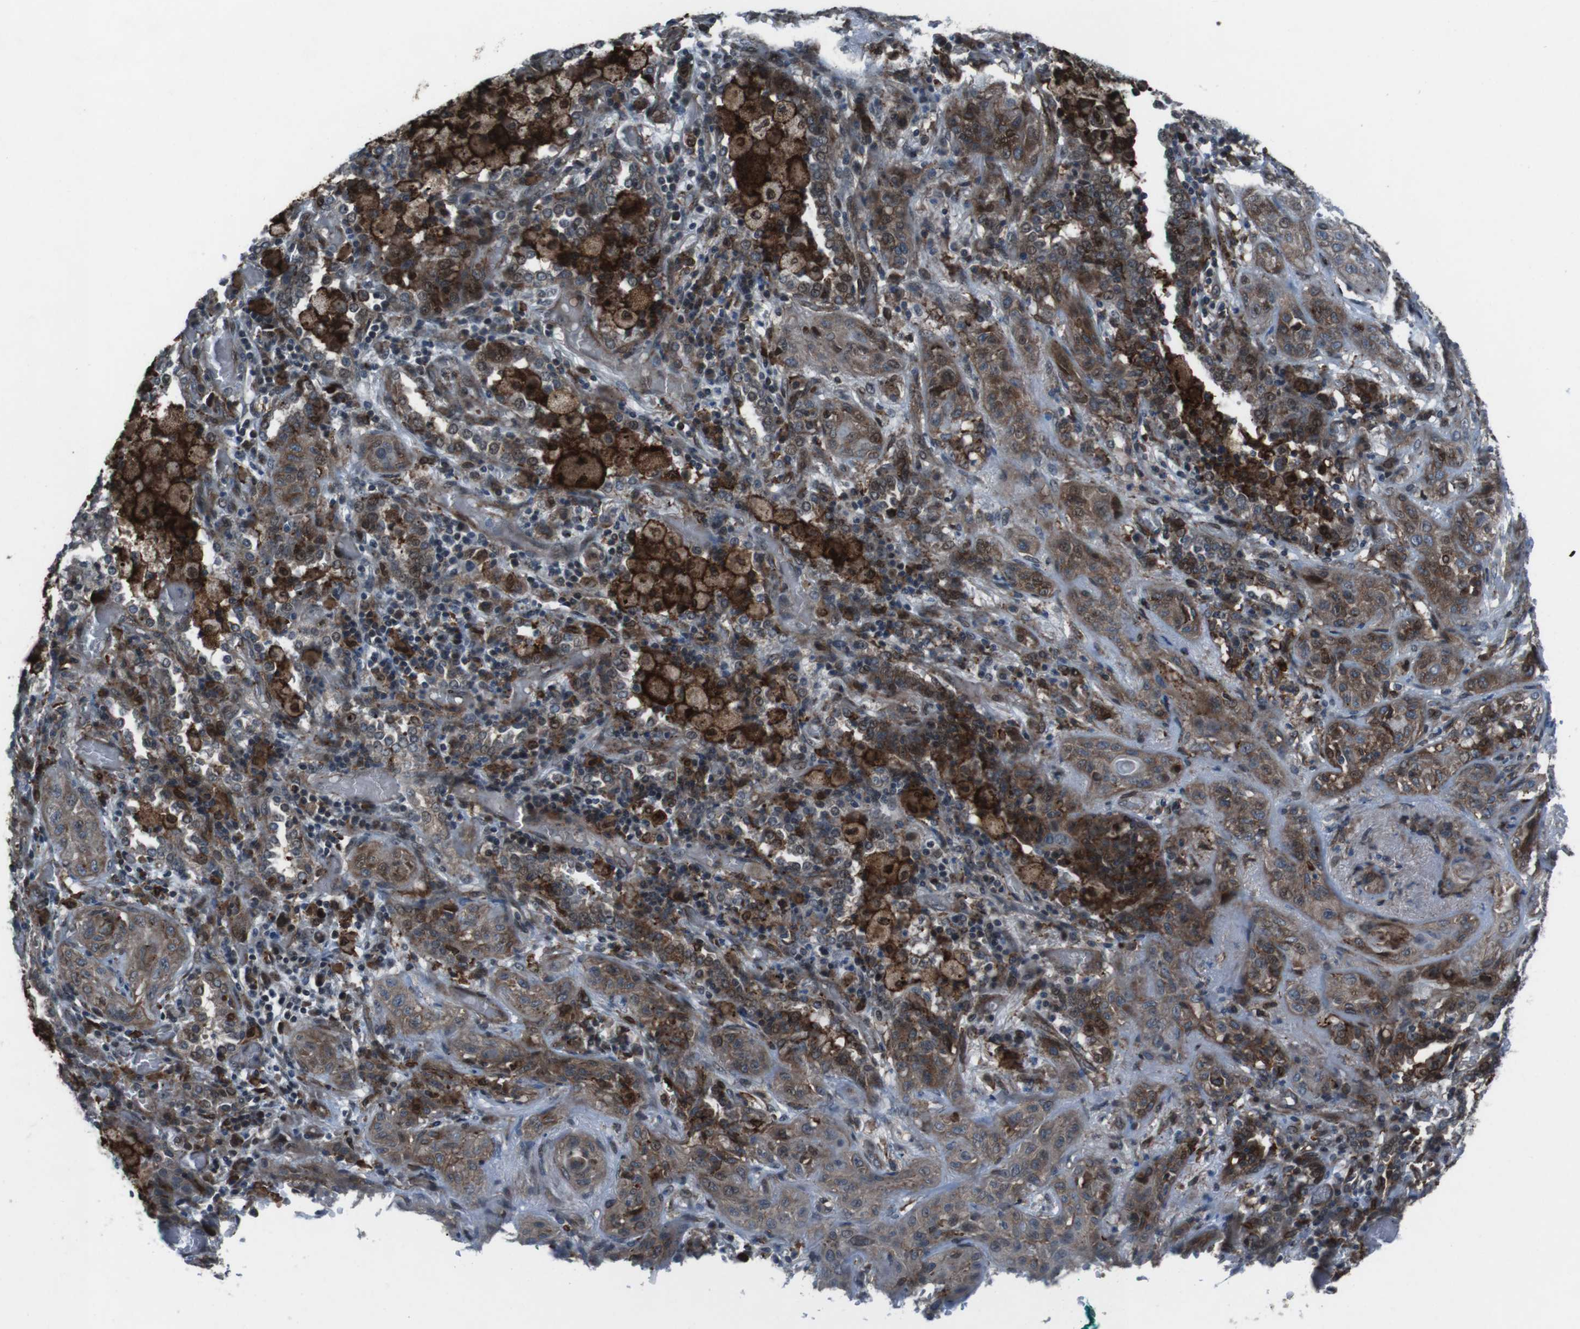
{"staining": {"intensity": "moderate", "quantity": ">75%", "location": "cytoplasmic/membranous"}, "tissue": "lung cancer", "cell_type": "Tumor cells", "image_type": "cancer", "snomed": [{"axis": "morphology", "description": "Squamous cell carcinoma, NOS"}, {"axis": "topography", "description": "Lung"}], "caption": "The histopathology image demonstrates staining of lung cancer (squamous cell carcinoma), revealing moderate cytoplasmic/membranous protein expression (brown color) within tumor cells. (Stains: DAB (3,3'-diaminobenzidine) in brown, nuclei in blue, Microscopy: brightfield microscopy at high magnification).", "gene": "GDF10", "patient": {"sex": "female", "age": 47}}